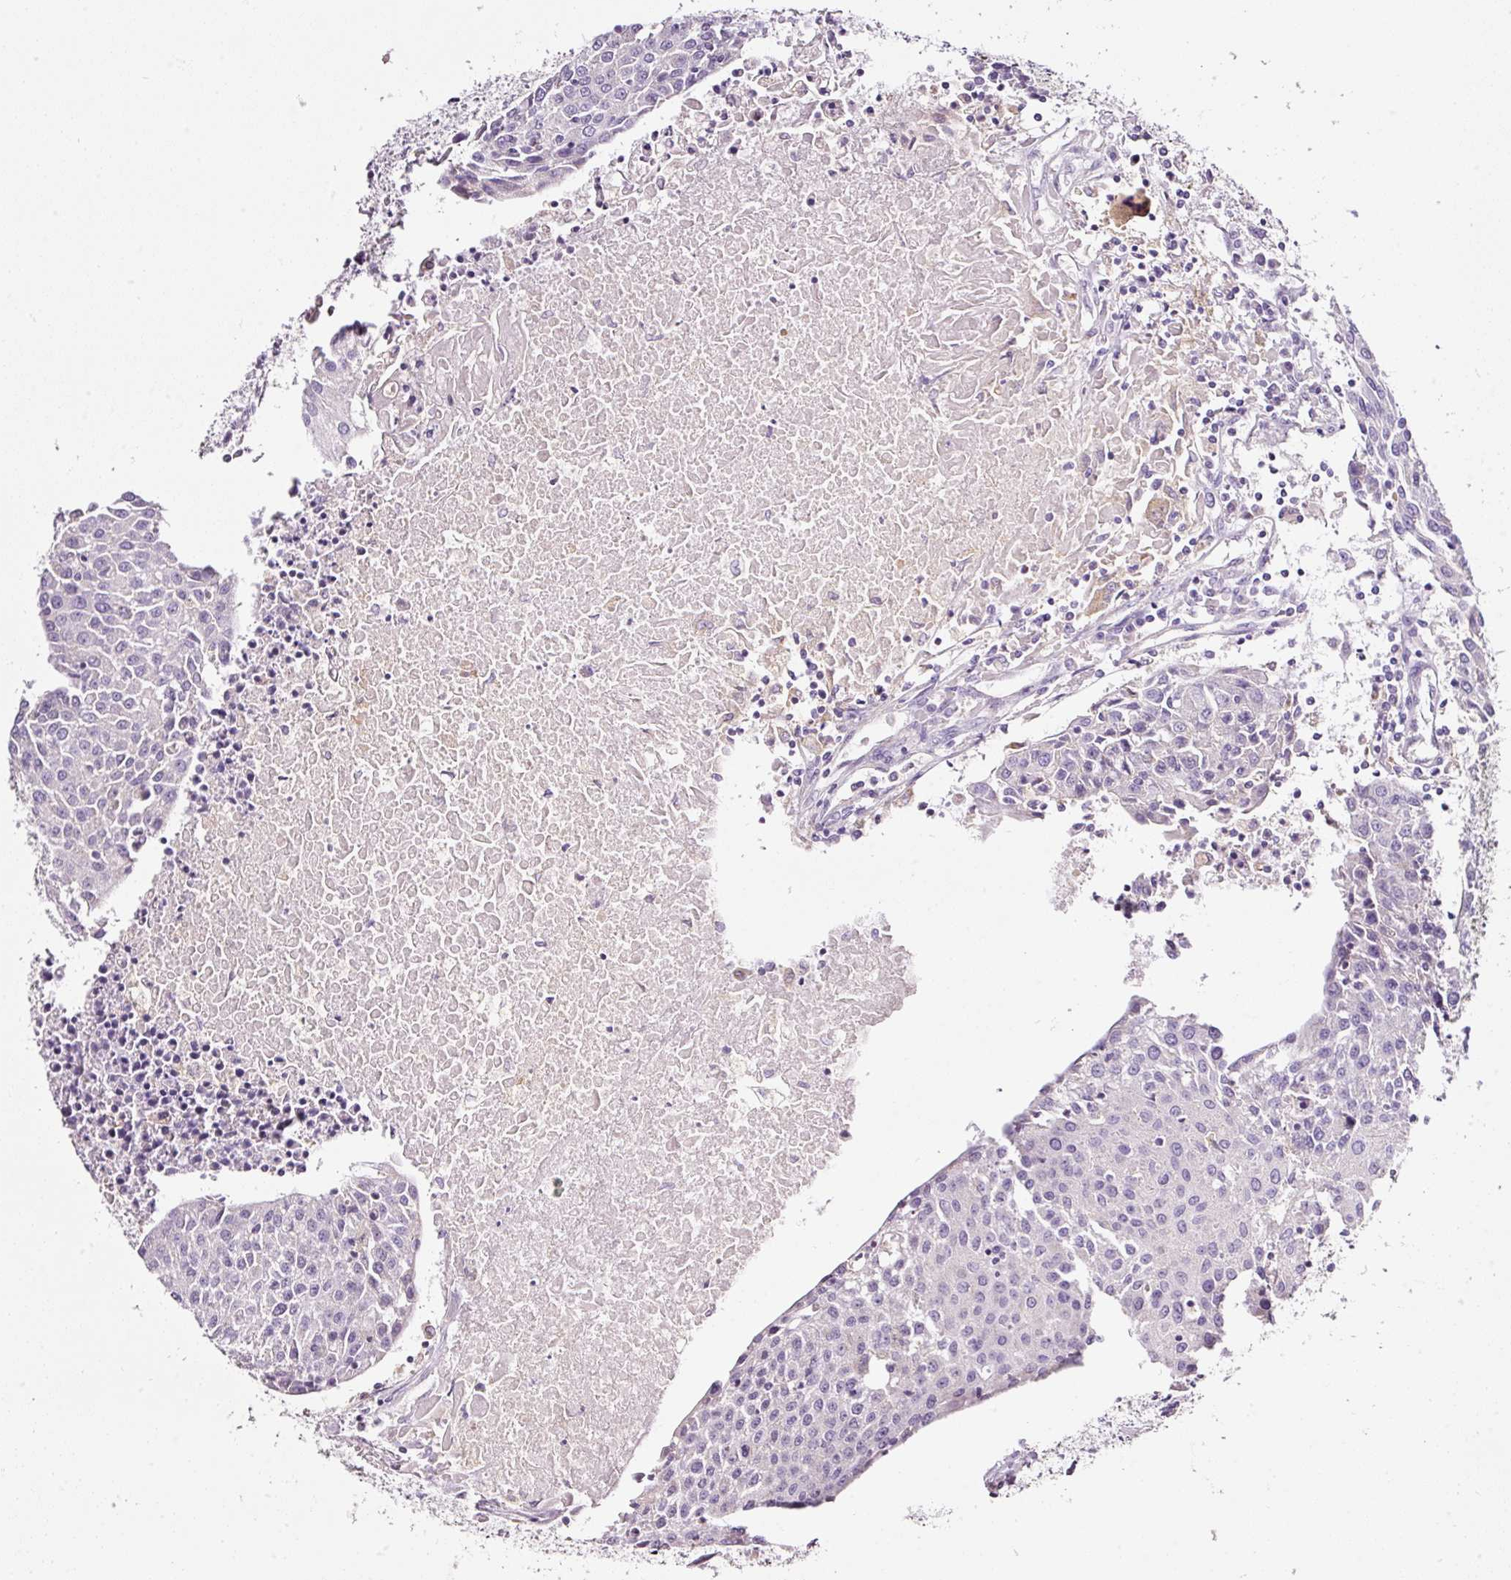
{"staining": {"intensity": "negative", "quantity": "none", "location": "none"}, "tissue": "urothelial cancer", "cell_type": "Tumor cells", "image_type": "cancer", "snomed": [{"axis": "morphology", "description": "Urothelial carcinoma, High grade"}, {"axis": "topography", "description": "Urinary bladder"}], "caption": "The micrograph exhibits no significant positivity in tumor cells of urothelial cancer. Nuclei are stained in blue.", "gene": "CYB561A3", "patient": {"sex": "female", "age": 85}}